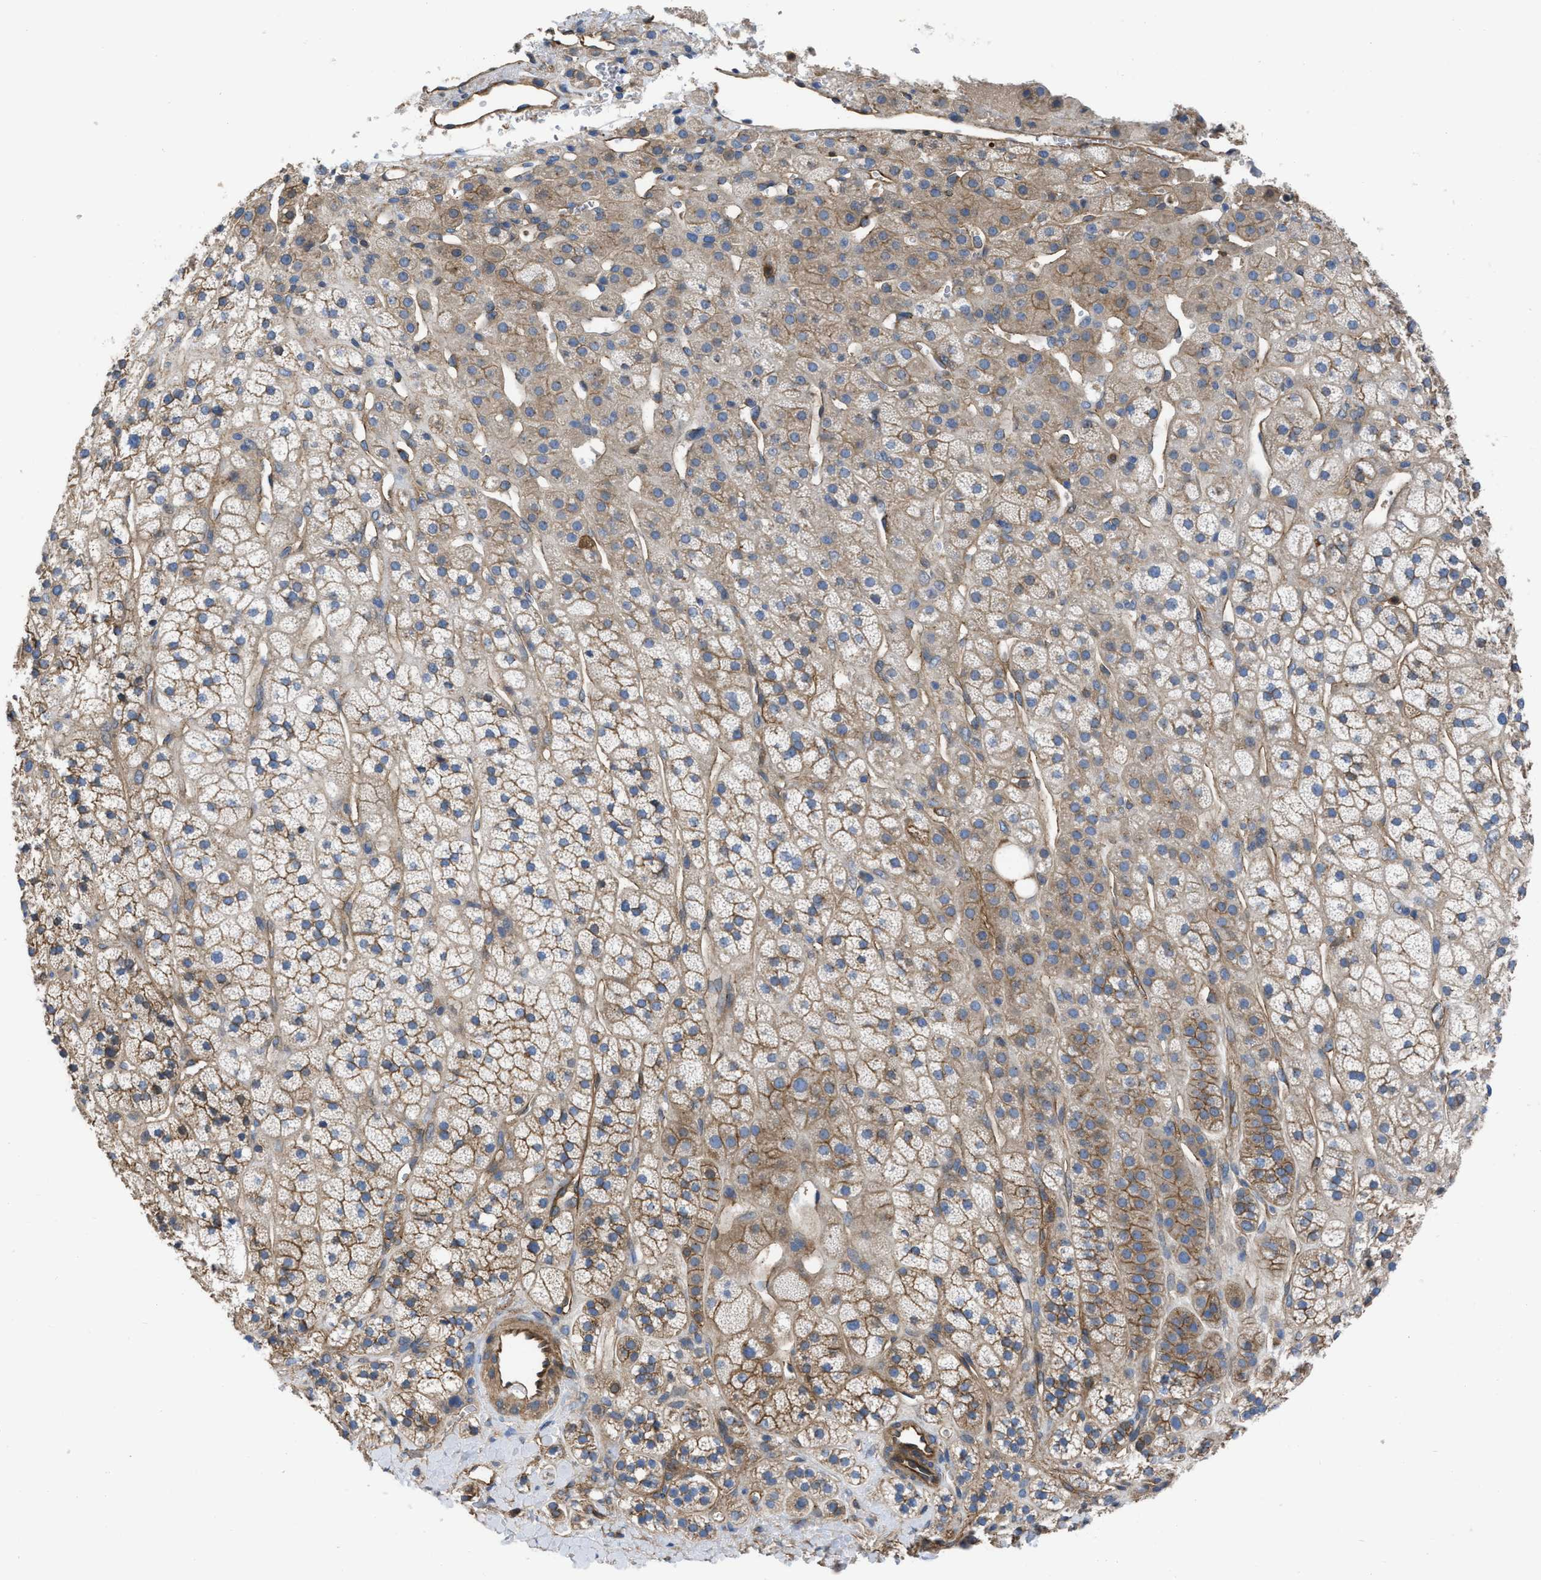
{"staining": {"intensity": "moderate", "quantity": ">75%", "location": "cytoplasmic/membranous"}, "tissue": "adrenal gland", "cell_type": "Glandular cells", "image_type": "normal", "snomed": [{"axis": "morphology", "description": "Normal tissue, NOS"}, {"axis": "topography", "description": "Adrenal gland"}], "caption": "A high-resolution histopathology image shows immunohistochemistry (IHC) staining of normal adrenal gland, which shows moderate cytoplasmic/membranous staining in approximately >75% of glandular cells. (brown staining indicates protein expression, while blue staining denotes nuclei).", "gene": "TRIOBP", "patient": {"sex": "male", "age": 56}}